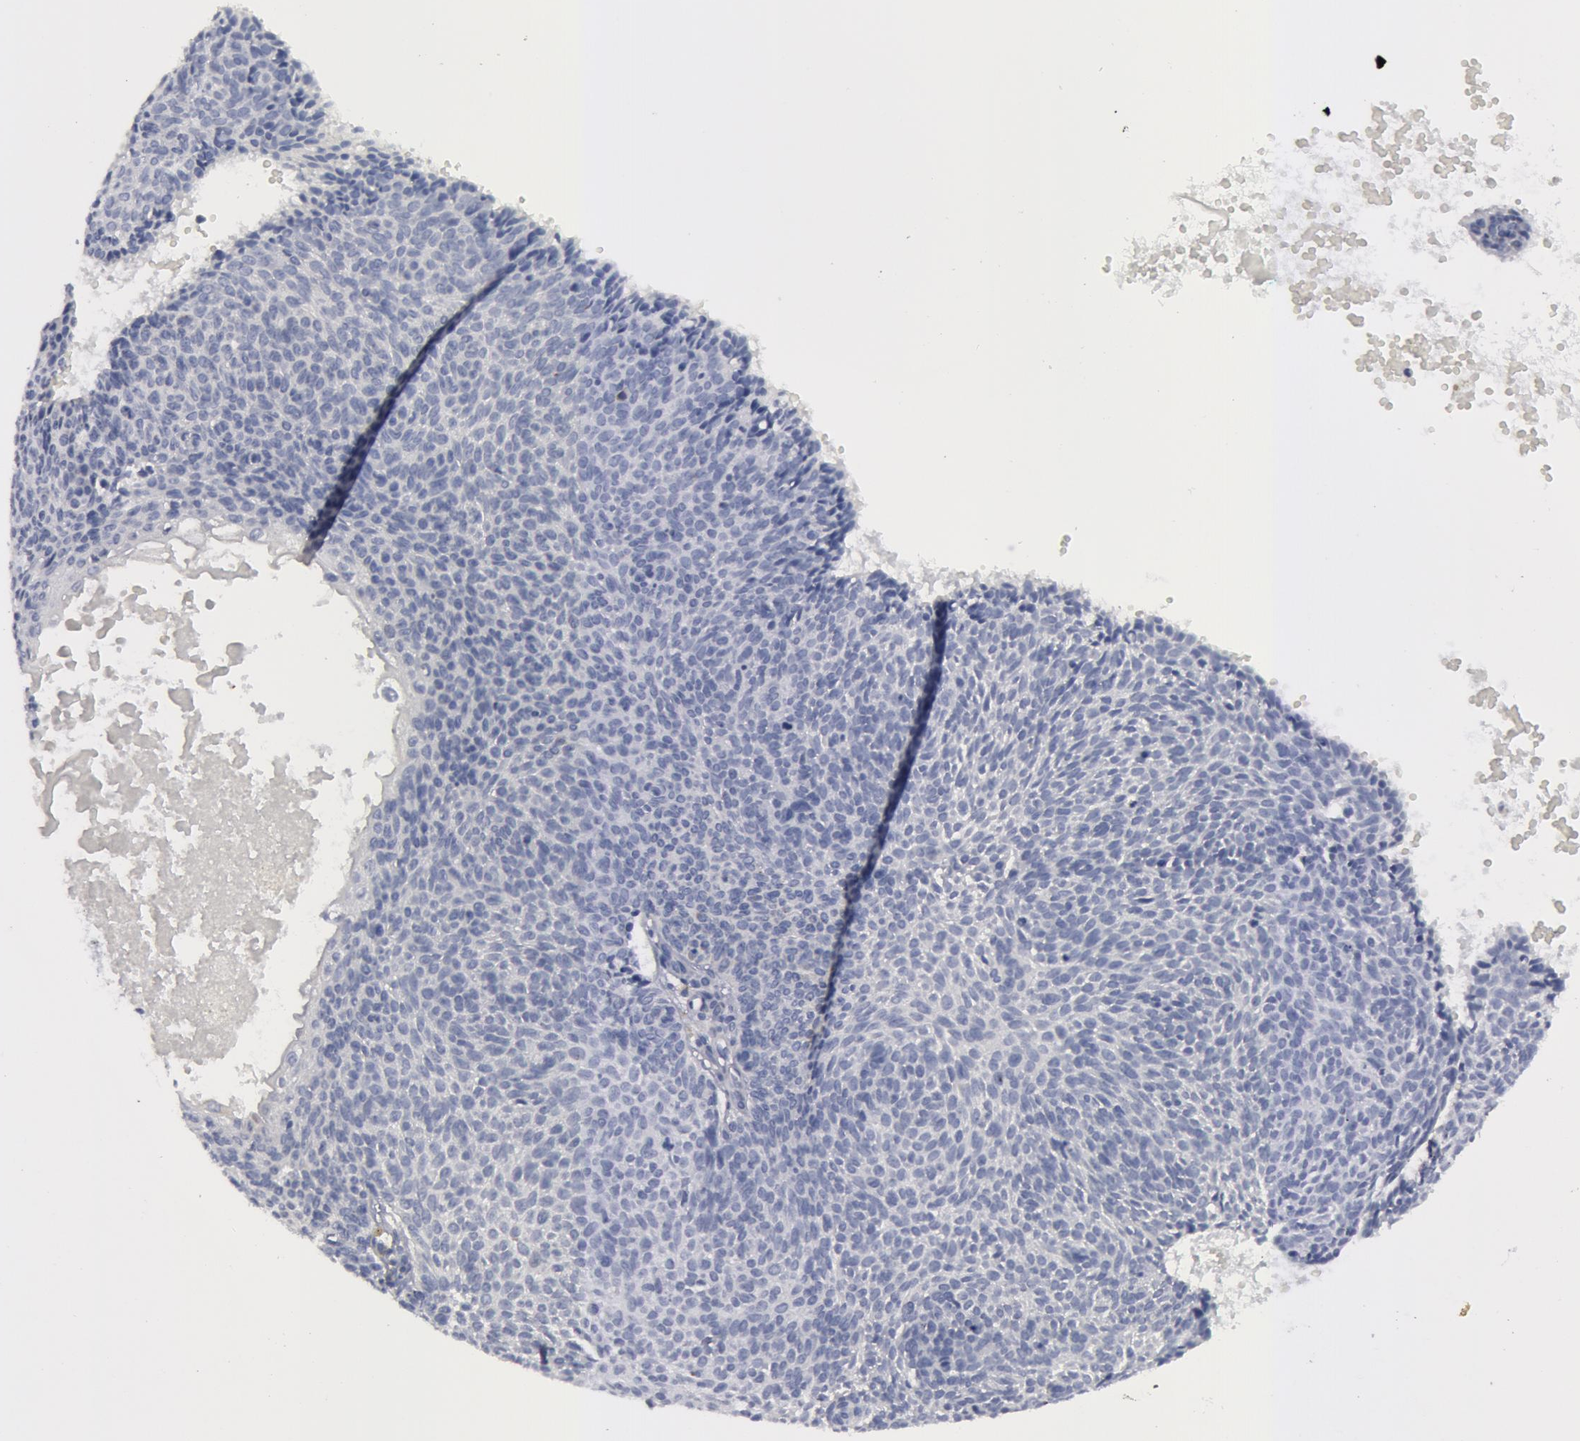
{"staining": {"intensity": "negative", "quantity": "none", "location": "none"}, "tissue": "skin cancer", "cell_type": "Tumor cells", "image_type": "cancer", "snomed": [{"axis": "morphology", "description": "Basal cell carcinoma"}, {"axis": "topography", "description": "Skin"}], "caption": "A photomicrograph of human skin cancer is negative for staining in tumor cells.", "gene": "SMC1B", "patient": {"sex": "male", "age": 84}}